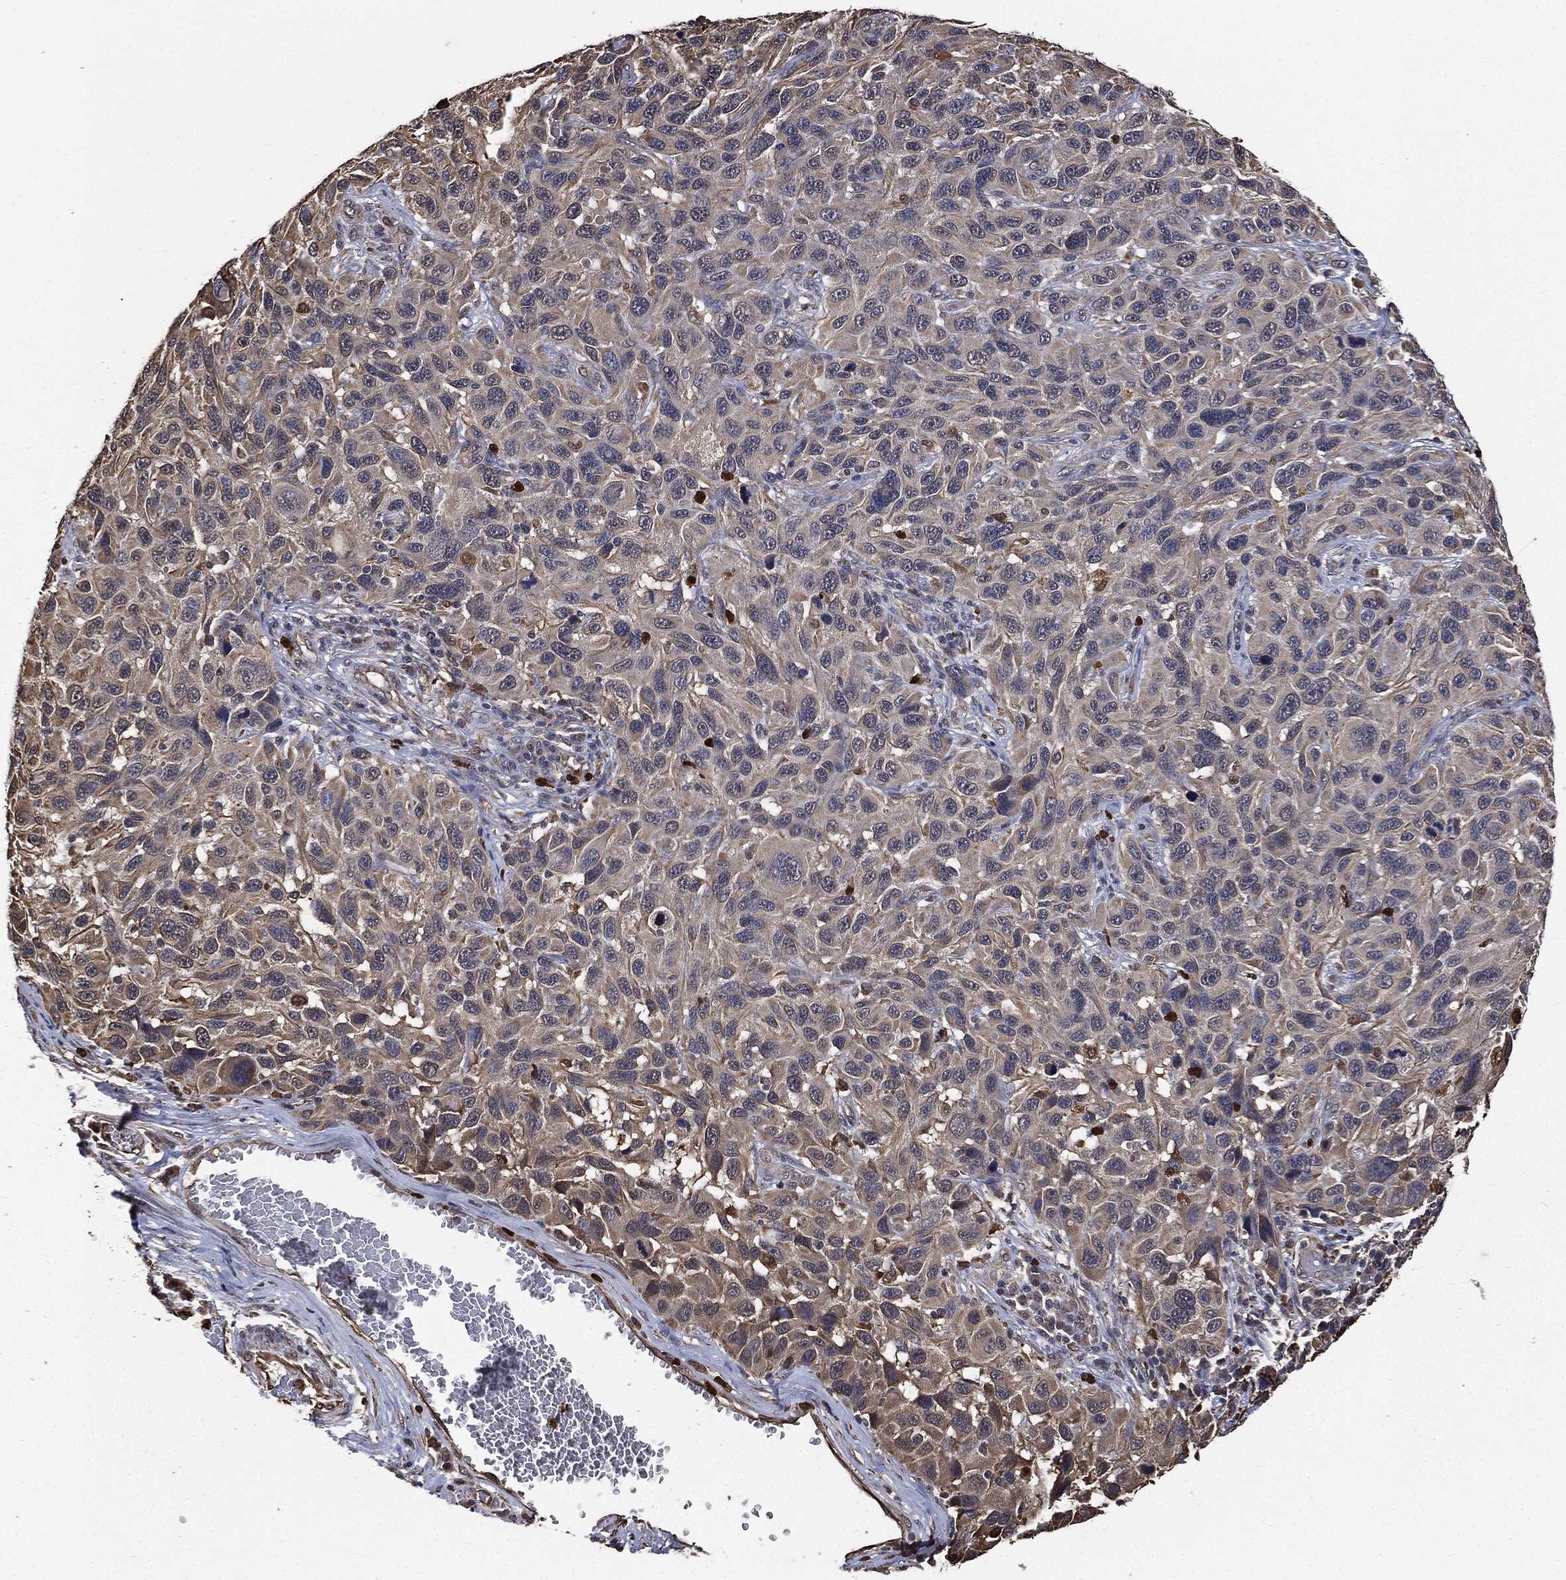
{"staining": {"intensity": "weak", "quantity": "<25%", "location": "cytoplasmic/membranous"}, "tissue": "melanoma", "cell_type": "Tumor cells", "image_type": "cancer", "snomed": [{"axis": "morphology", "description": "Malignant melanoma, NOS"}, {"axis": "topography", "description": "Skin"}], "caption": "Protein analysis of malignant melanoma demonstrates no significant positivity in tumor cells.", "gene": "S100A9", "patient": {"sex": "male", "age": 53}}